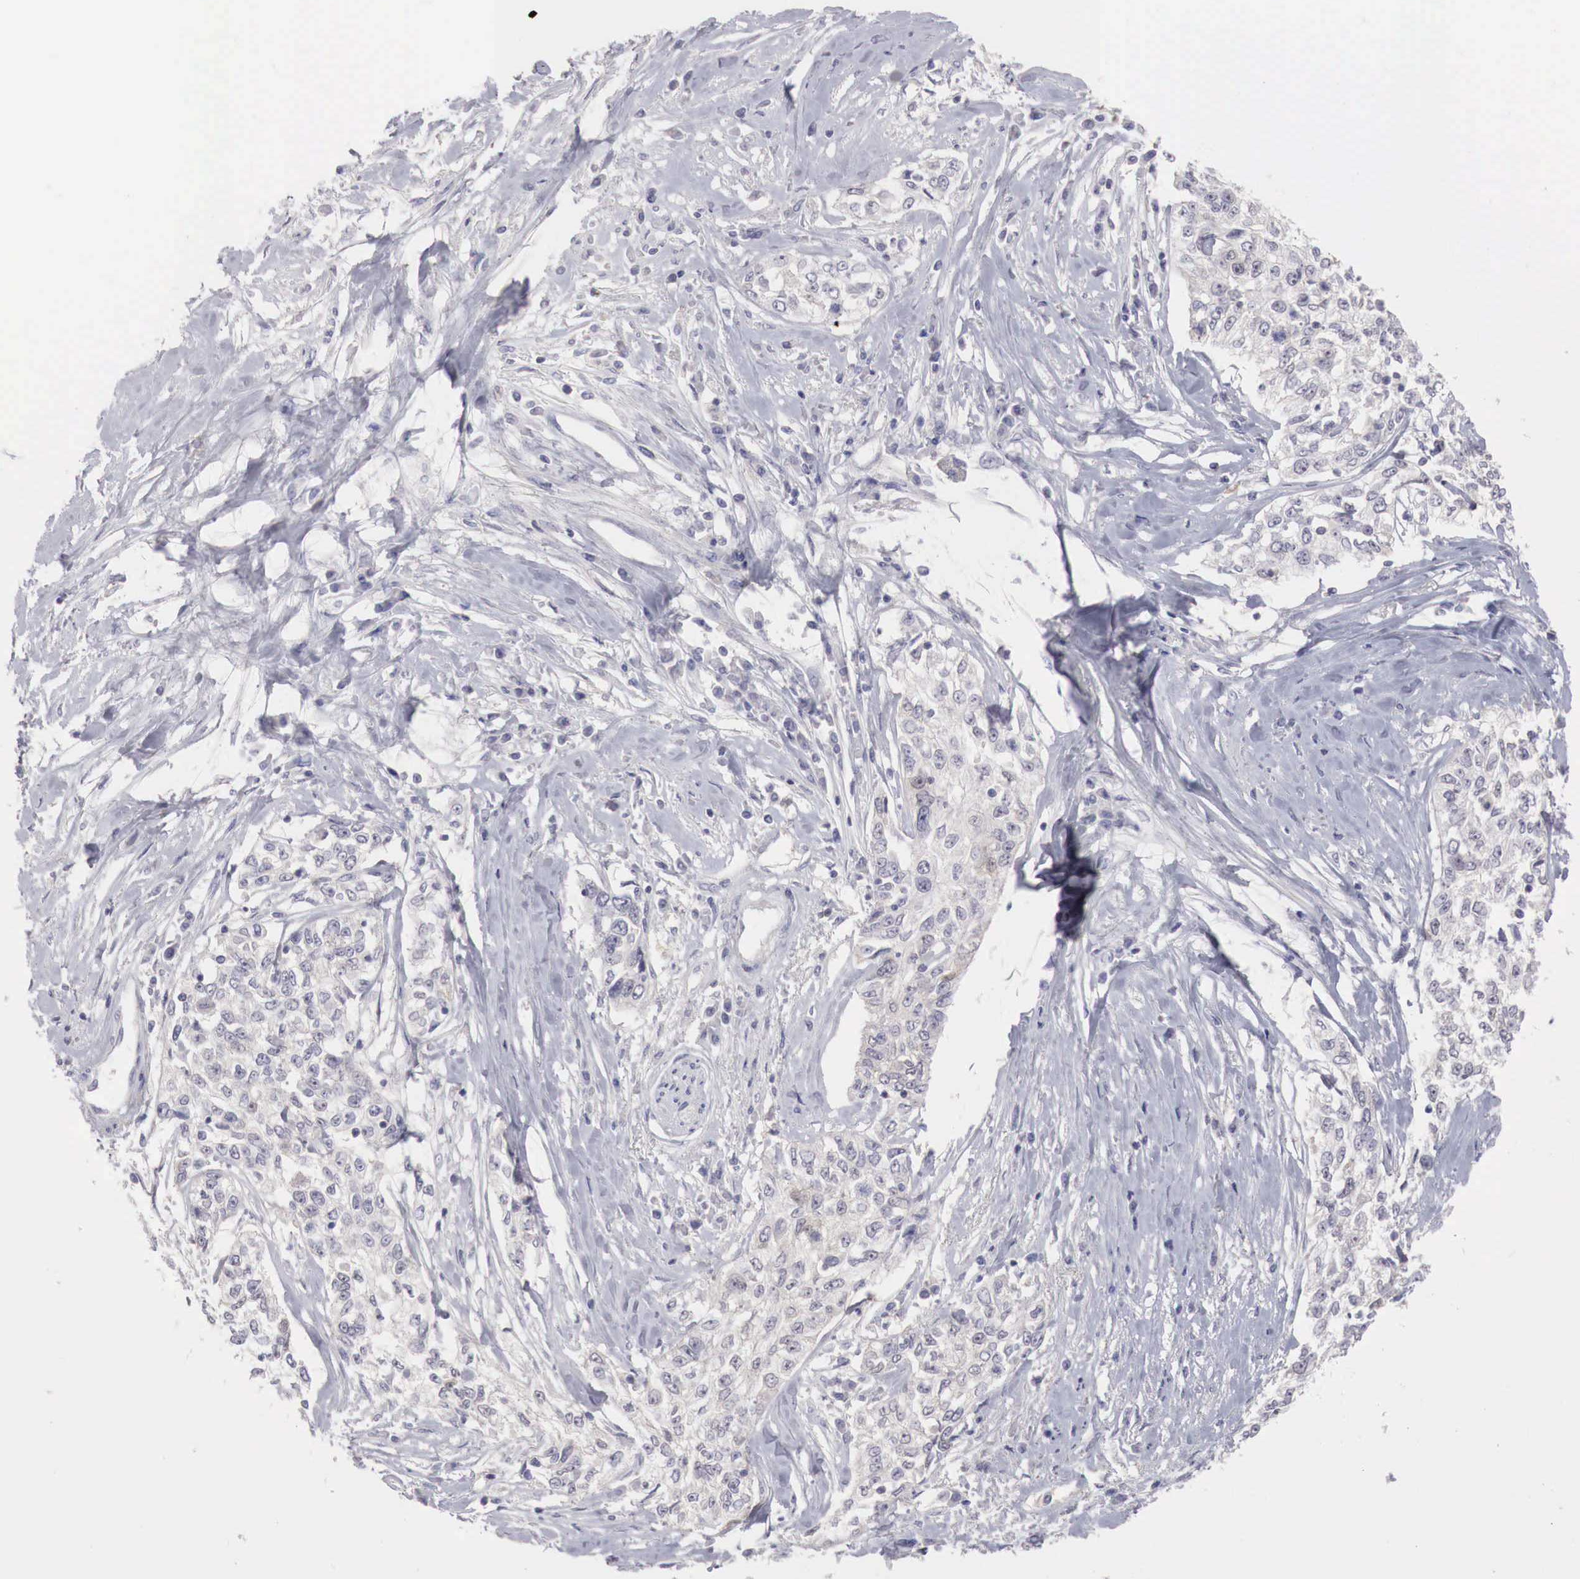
{"staining": {"intensity": "negative", "quantity": "none", "location": "none"}, "tissue": "cervical cancer", "cell_type": "Tumor cells", "image_type": "cancer", "snomed": [{"axis": "morphology", "description": "Squamous cell carcinoma, NOS"}, {"axis": "topography", "description": "Cervix"}], "caption": "Tumor cells show no significant expression in cervical cancer (squamous cell carcinoma).", "gene": "GATA1", "patient": {"sex": "female", "age": 57}}